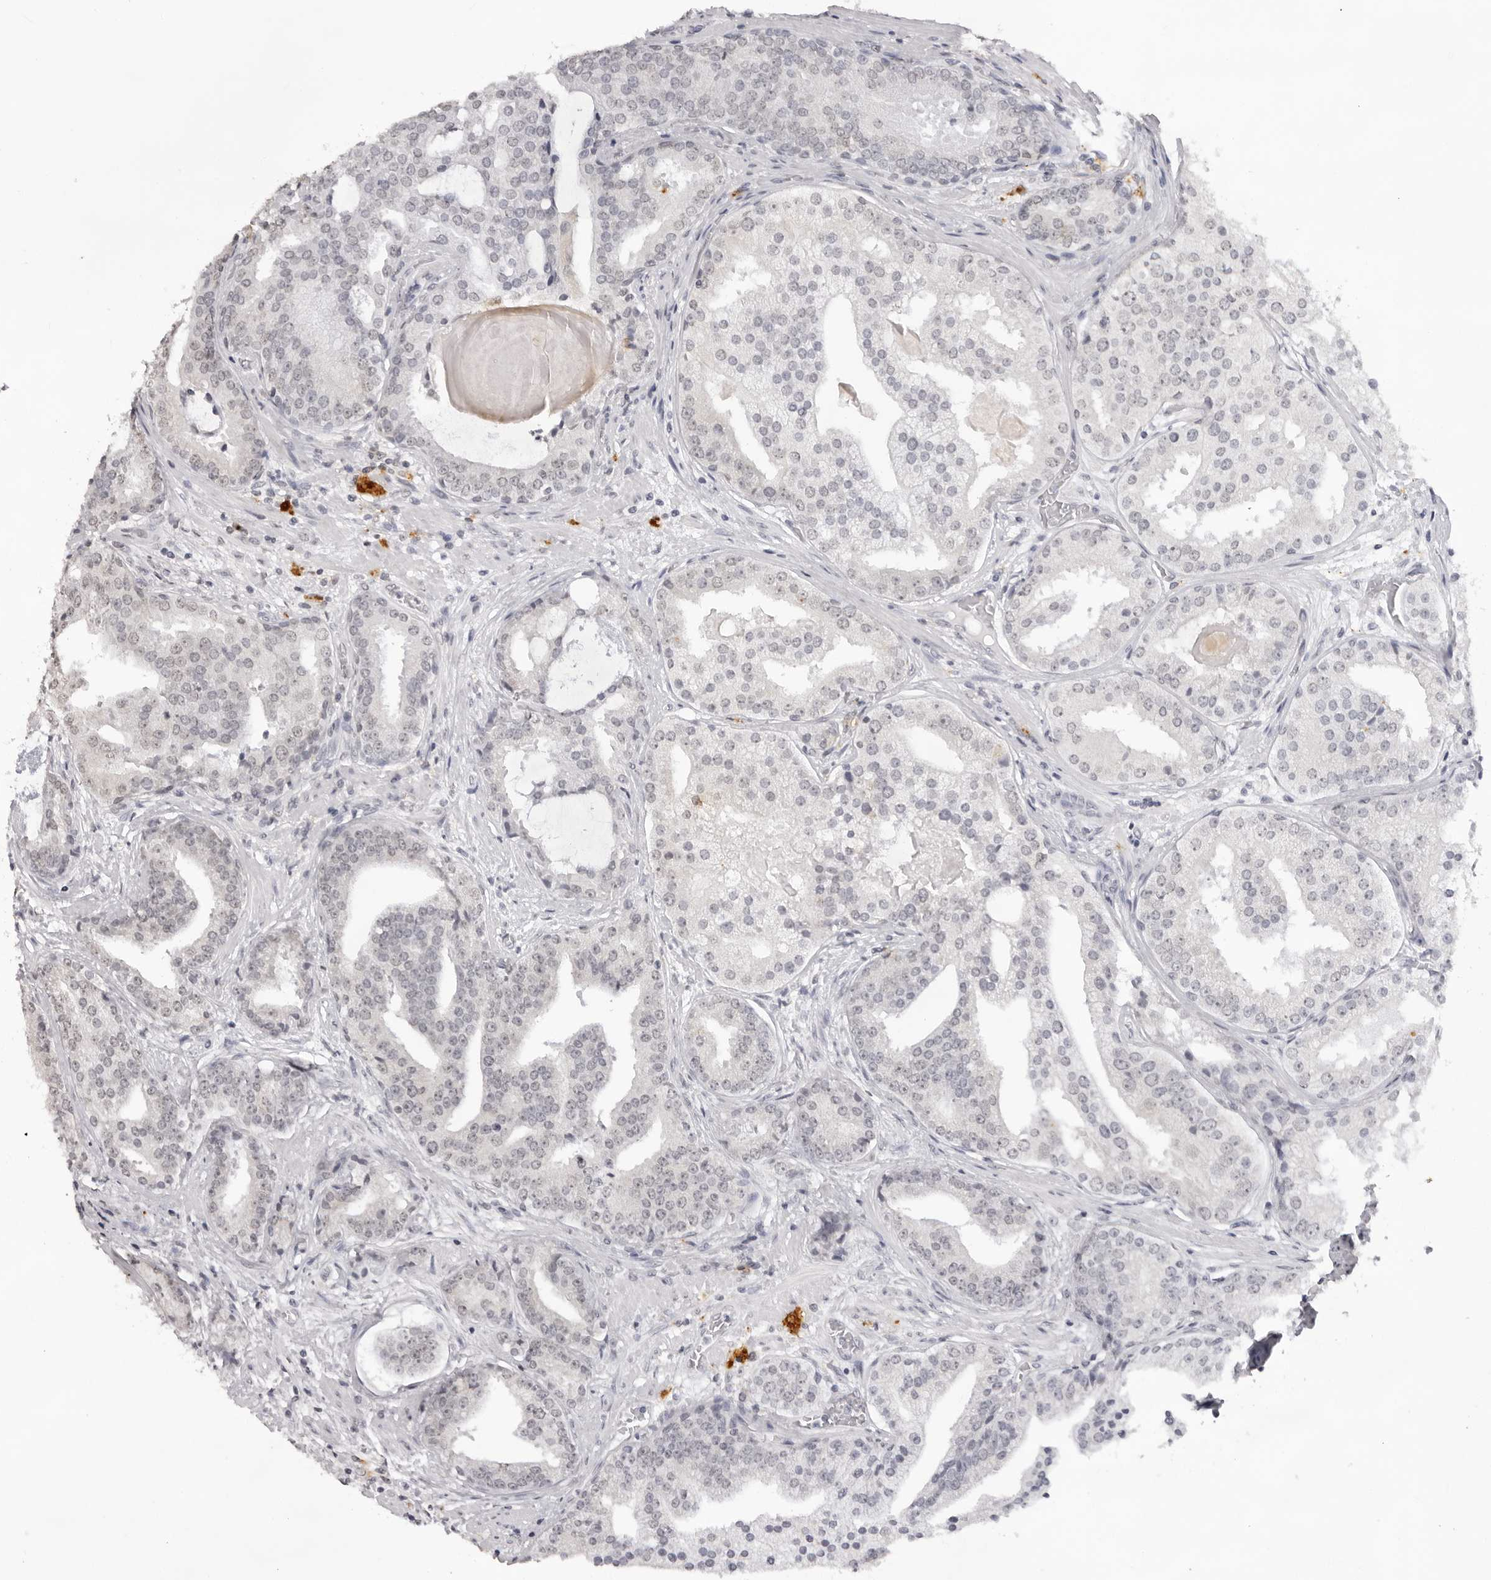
{"staining": {"intensity": "negative", "quantity": "none", "location": "none"}, "tissue": "prostate cancer", "cell_type": "Tumor cells", "image_type": "cancer", "snomed": [{"axis": "morphology", "description": "Adenocarcinoma, Low grade"}, {"axis": "topography", "description": "Prostate"}], "caption": "The image reveals no significant staining in tumor cells of adenocarcinoma (low-grade) (prostate). (Stains: DAB immunohistochemistry with hematoxylin counter stain, Microscopy: brightfield microscopy at high magnification).", "gene": "NTM", "patient": {"sex": "male", "age": 67}}